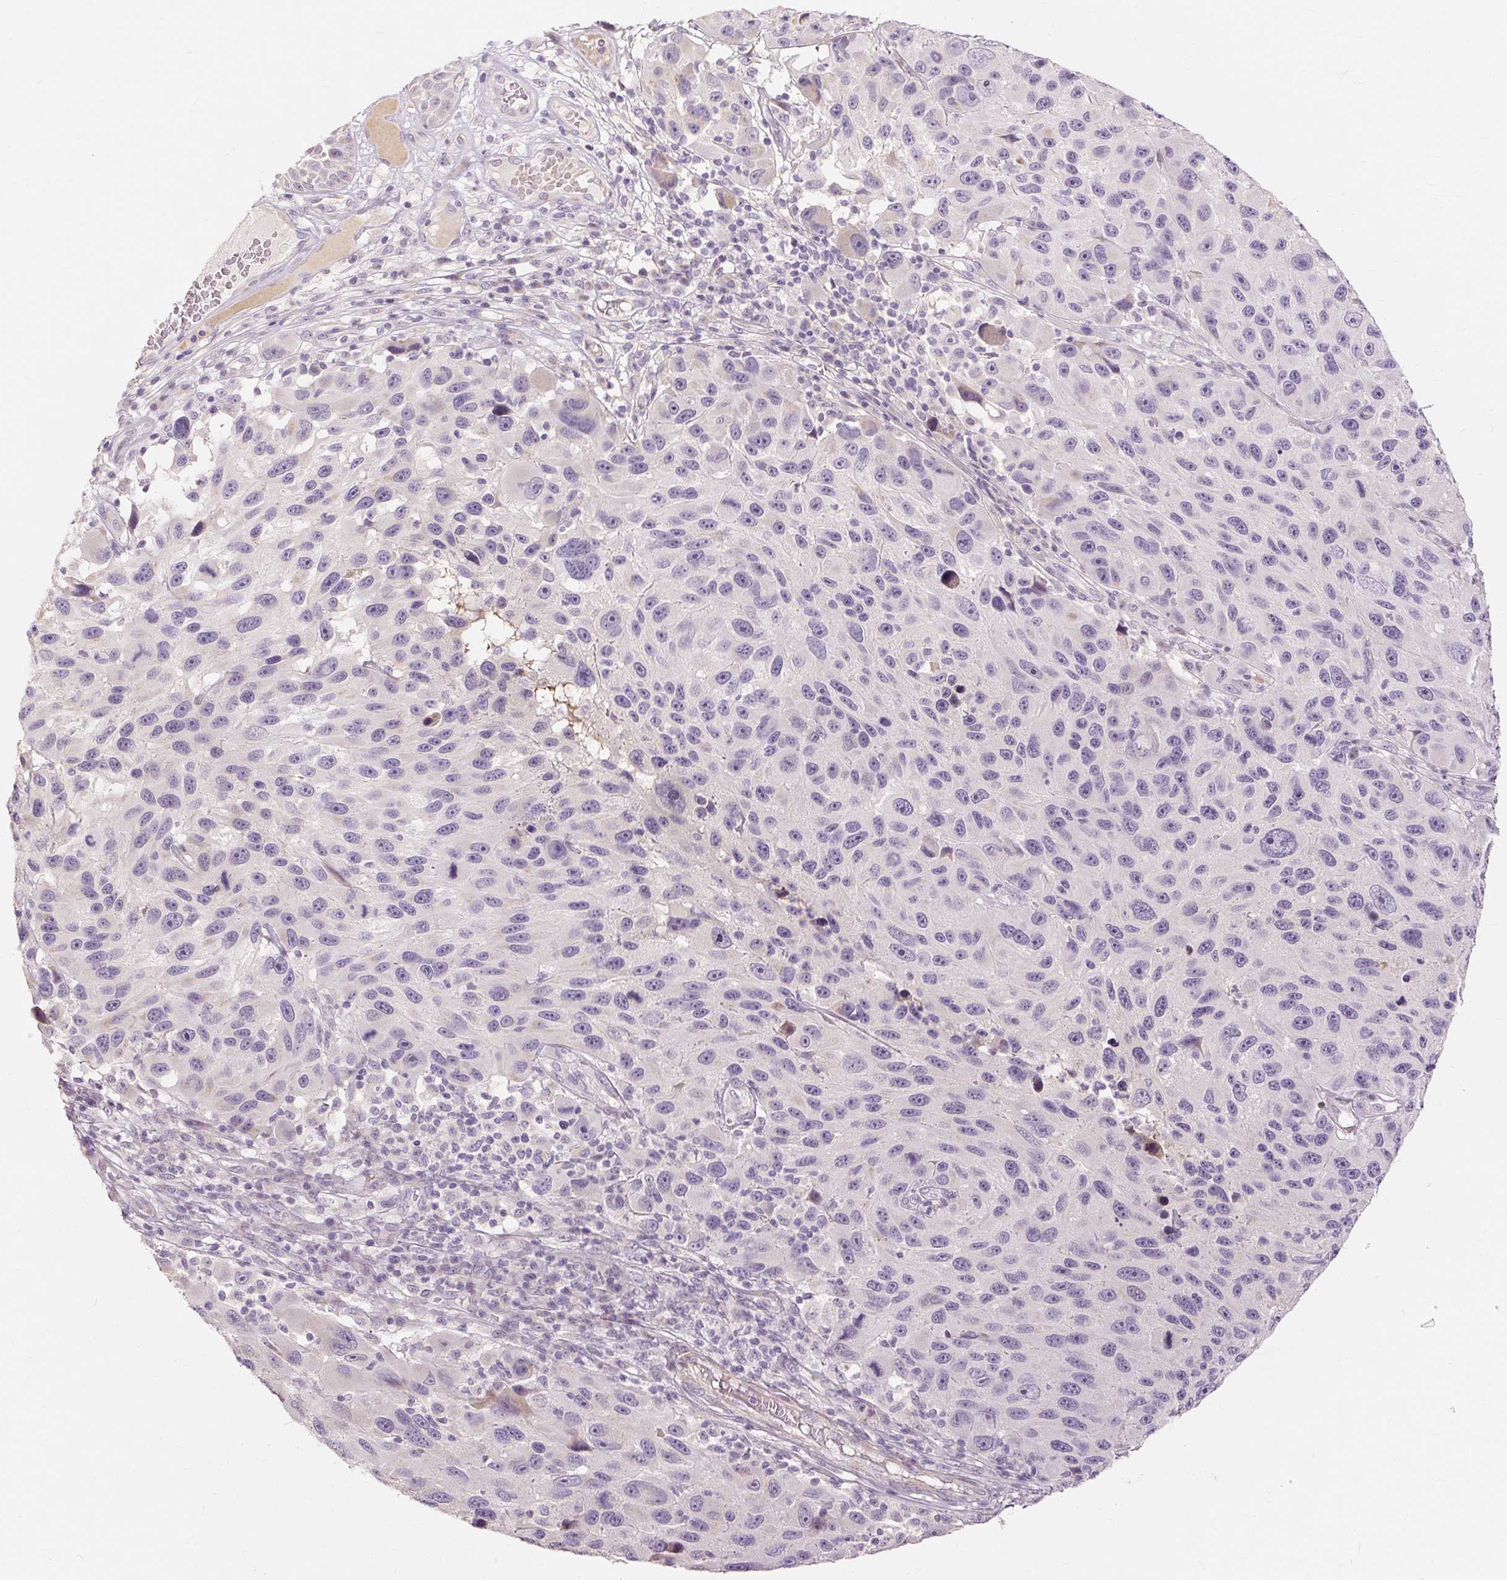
{"staining": {"intensity": "negative", "quantity": "none", "location": "none"}, "tissue": "melanoma", "cell_type": "Tumor cells", "image_type": "cancer", "snomed": [{"axis": "morphology", "description": "Malignant melanoma, NOS"}, {"axis": "topography", "description": "Skin"}], "caption": "IHC photomicrograph of melanoma stained for a protein (brown), which reveals no positivity in tumor cells.", "gene": "CAPN3", "patient": {"sex": "male", "age": 53}}